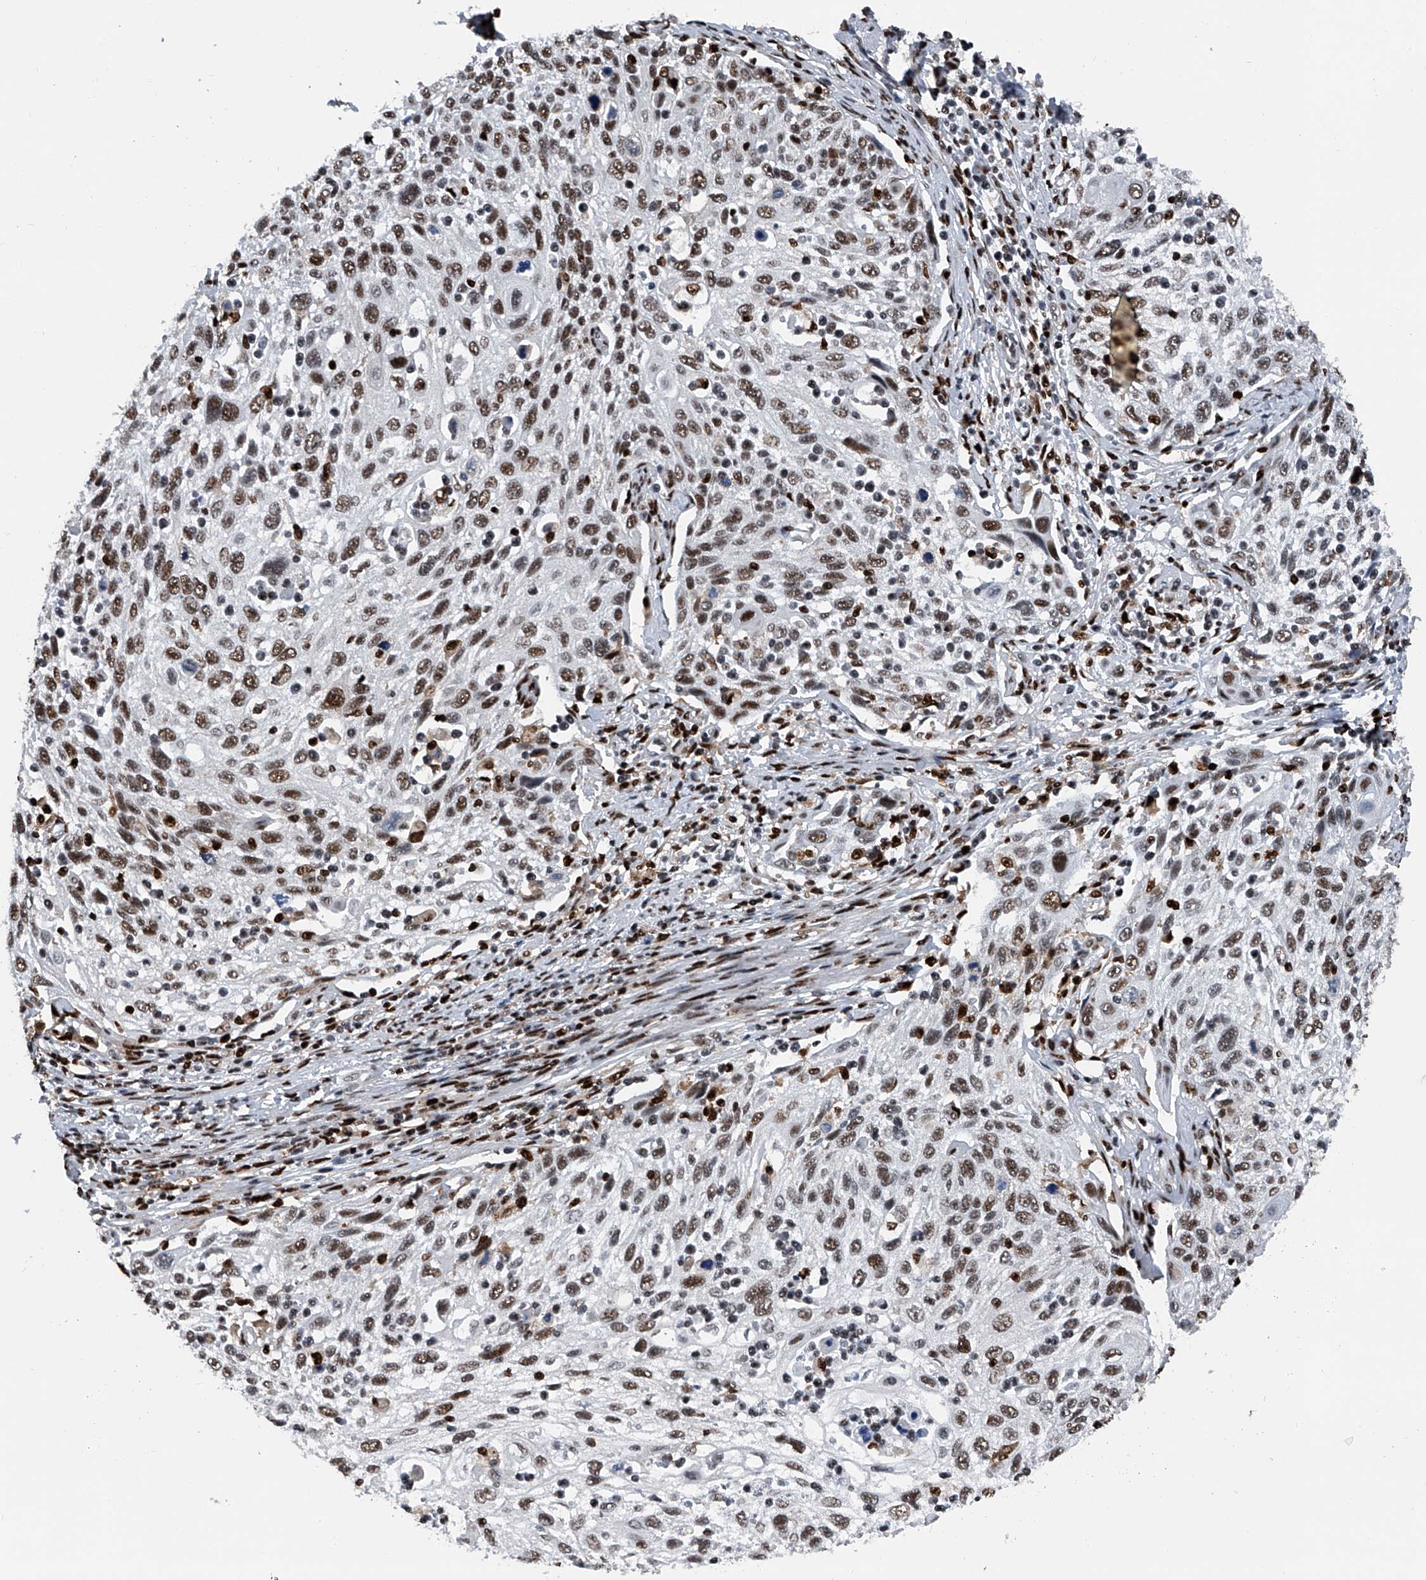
{"staining": {"intensity": "moderate", "quantity": ">75%", "location": "nuclear"}, "tissue": "cervical cancer", "cell_type": "Tumor cells", "image_type": "cancer", "snomed": [{"axis": "morphology", "description": "Squamous cell carcinoma, NOS"}, {"axis": "topography", "description": "Cervix"}], "caption": "Protein analysis of cervical squamous cell carcinoma tissue exhibits moderate nuclear positivity in approximately >75% of tumor cells.", "gene": "FKBP5", "patient": {"sex": "female", "age": 70}}